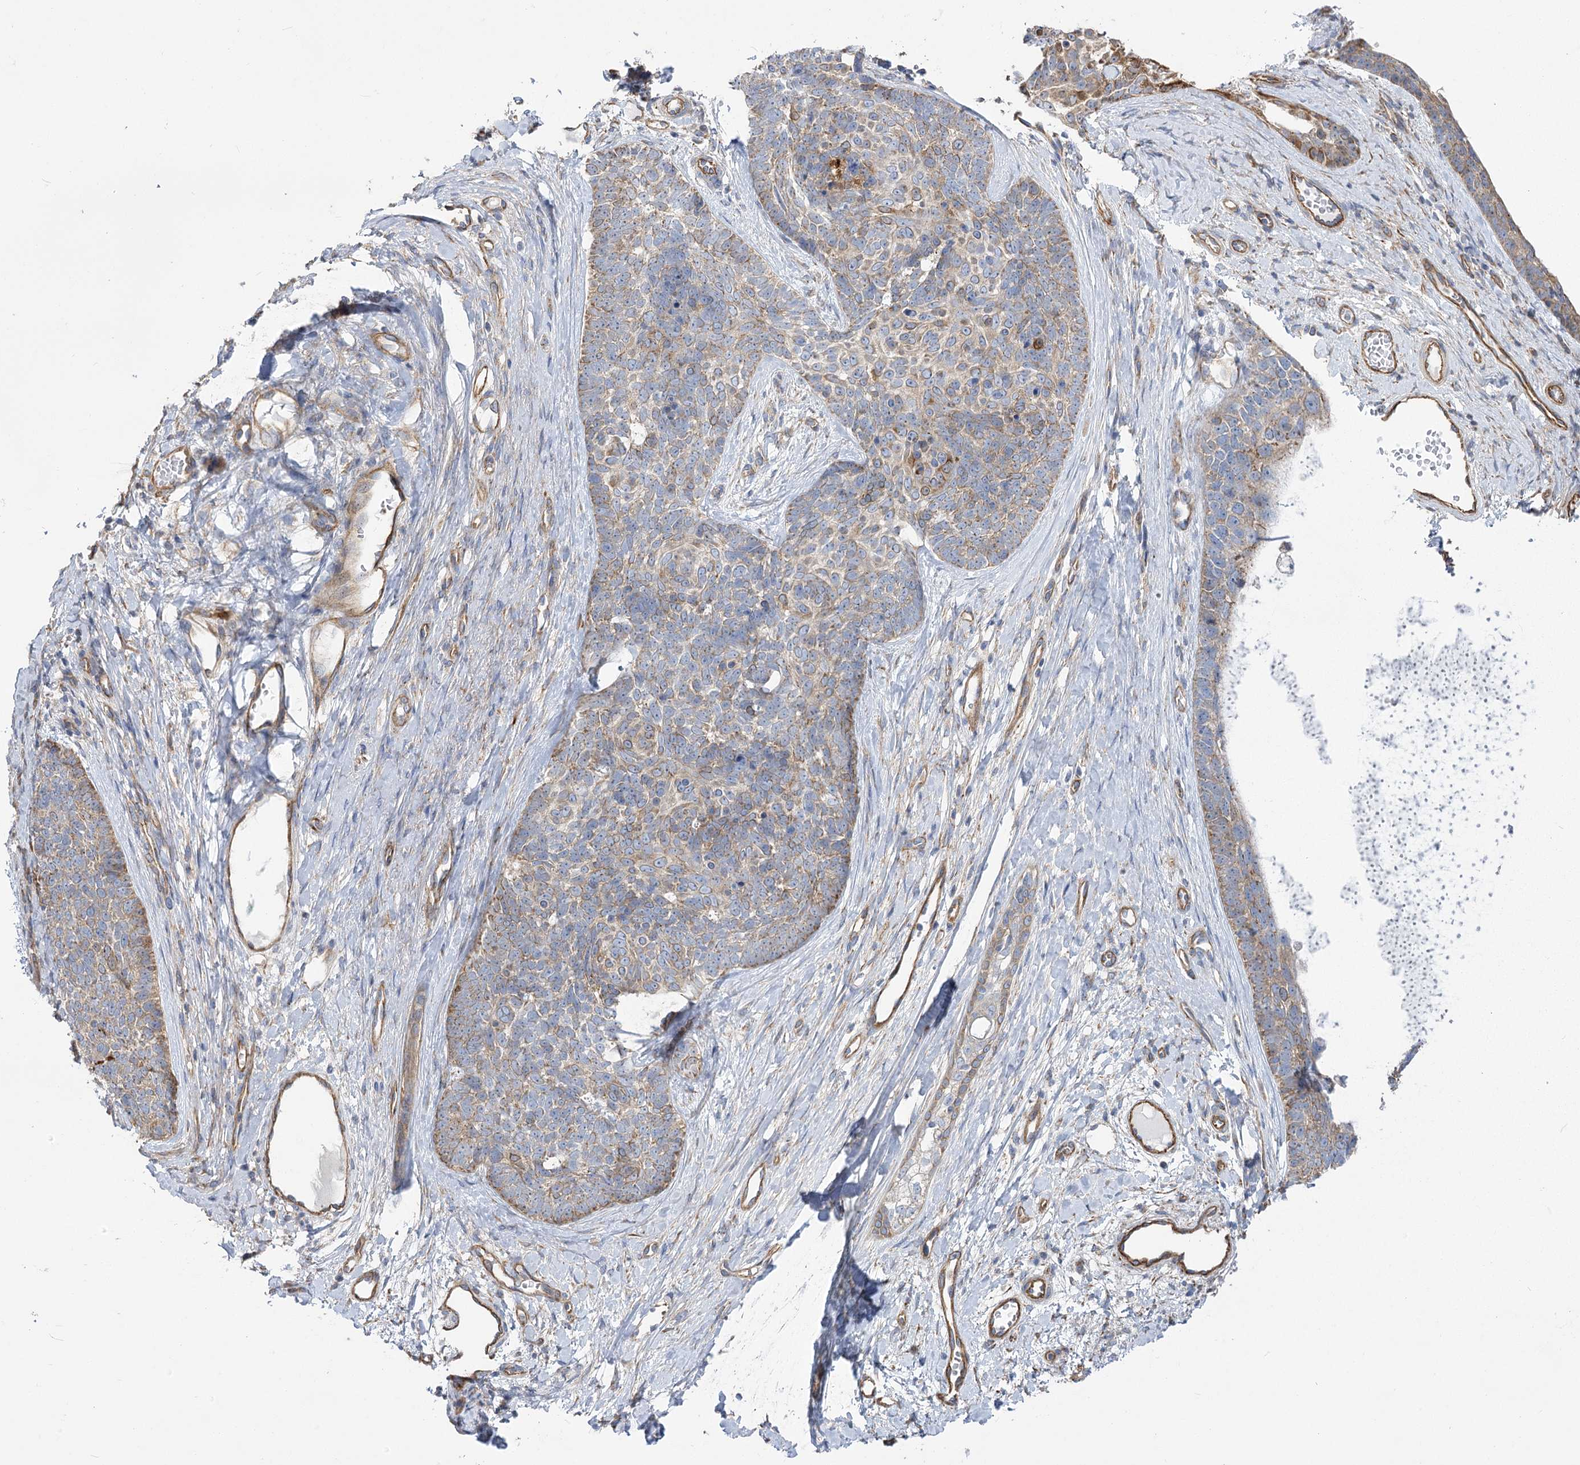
{"staining": {"intensity": "weak", "quantity": "<25%", "location": "cytoplasmic/membranous"}, "tissue": "skin cancer", "cell_type": "Tumor cells", "image_type": "cancer", "snomed": [{"axis": "morphology", "description": "Basal cell carcinoma"}, {"axis": "topography", "description": "Skin"}], "caption": "Immunohistochemistry of human basal cell carcinoma (skin) demonstrates no staining in tumor cells.", "gene": "RMDN2", "patient": {"sex": "female", "age": 81}}